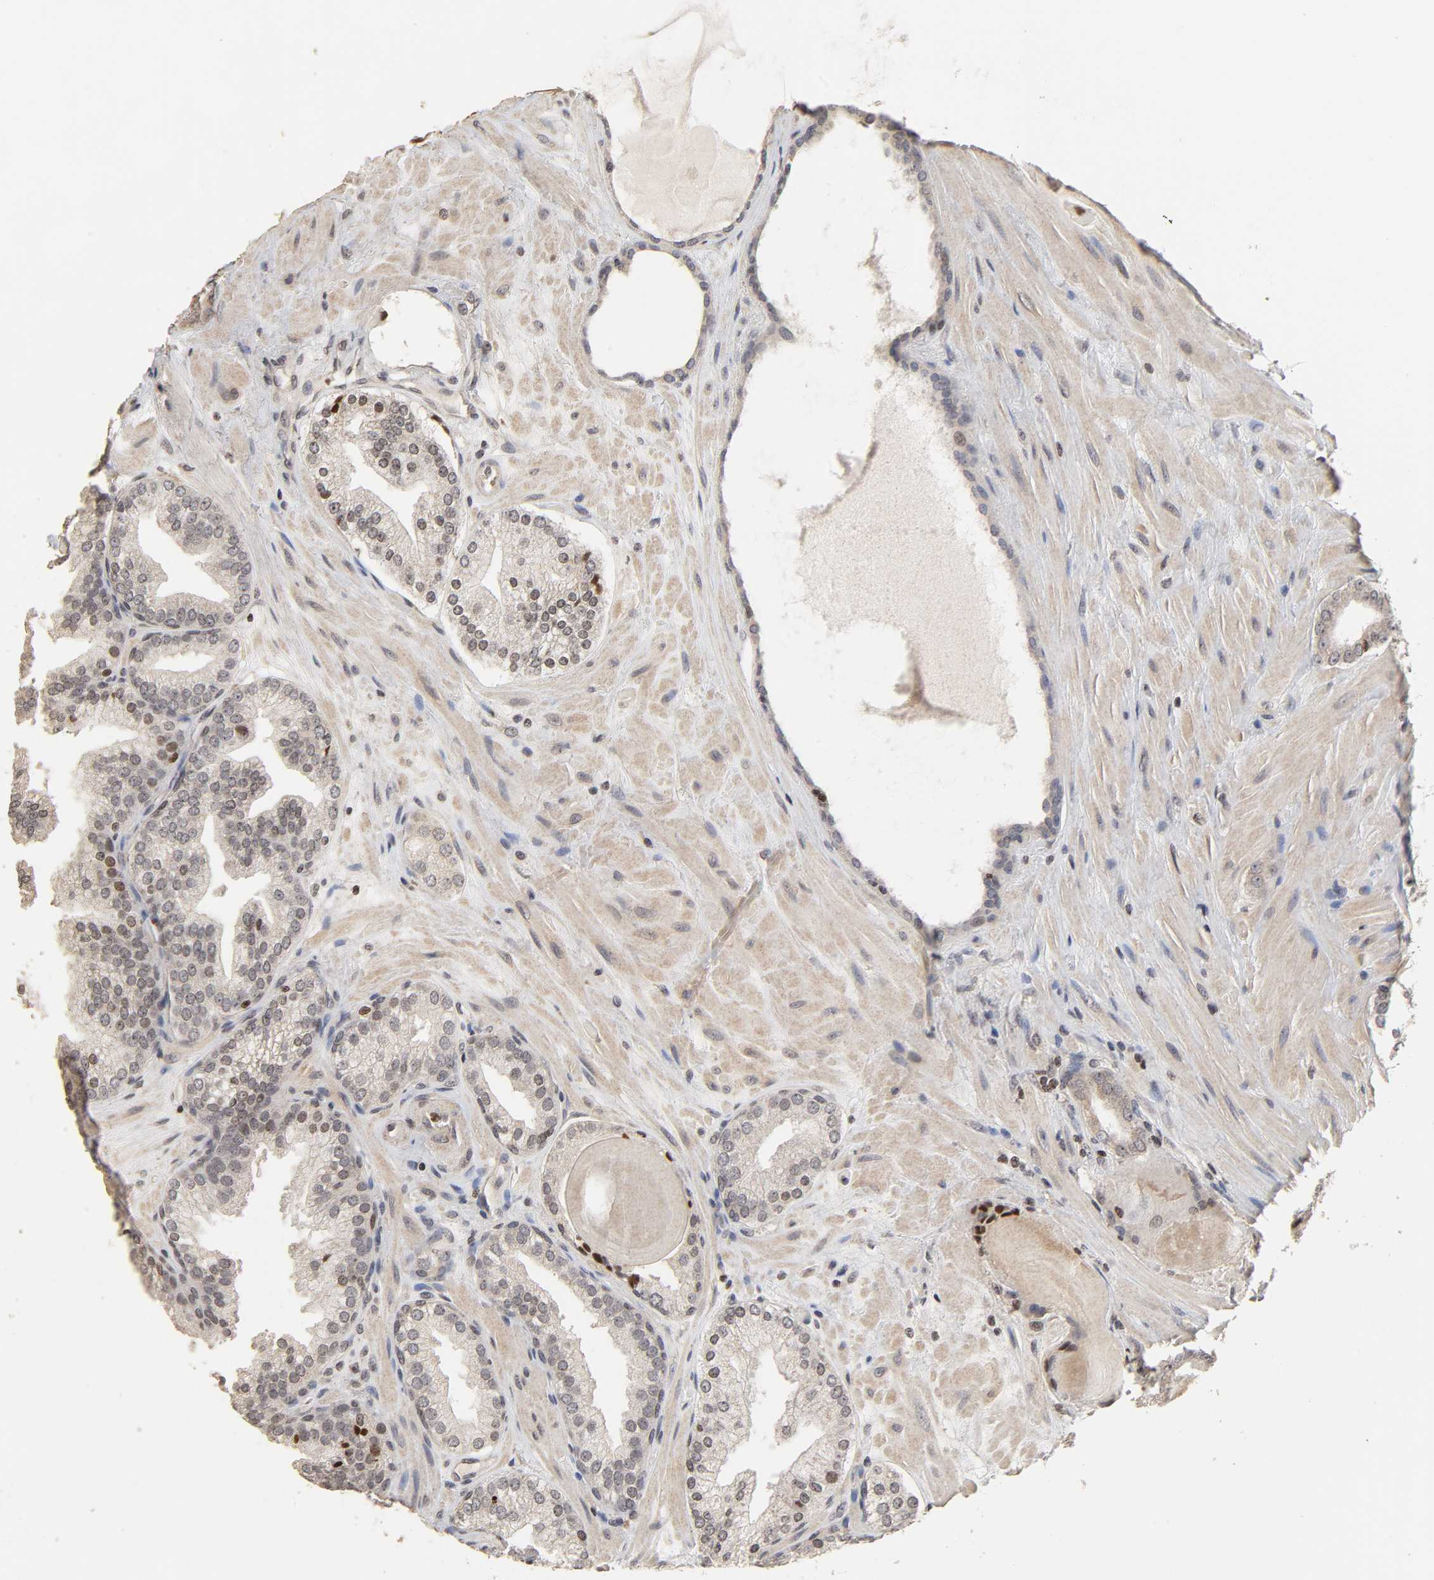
{"staining": {"intensity": "weak", "quantity": "25%-75%", "location": "cytoplasmic/membranous"}, "tissue": "prostate cancer", "cell_type": "Tumor cells", "image_type": "cancer", "snomed": [{"axis": "morphology", "description": "Adenocarcinoma, High grade"}, {"axis": "topography", "description": "Prostate"}], "caption": "The image reveals immunohistochemical staining of prostate cancer (adenocarcinoma (high-grade)). There is weak cytoplasmic/membranous expression is identified in approximately 25%-75% of tumor cells.", "gene": "ZNF473", "patient": {"sex": "male", "age": 68}}